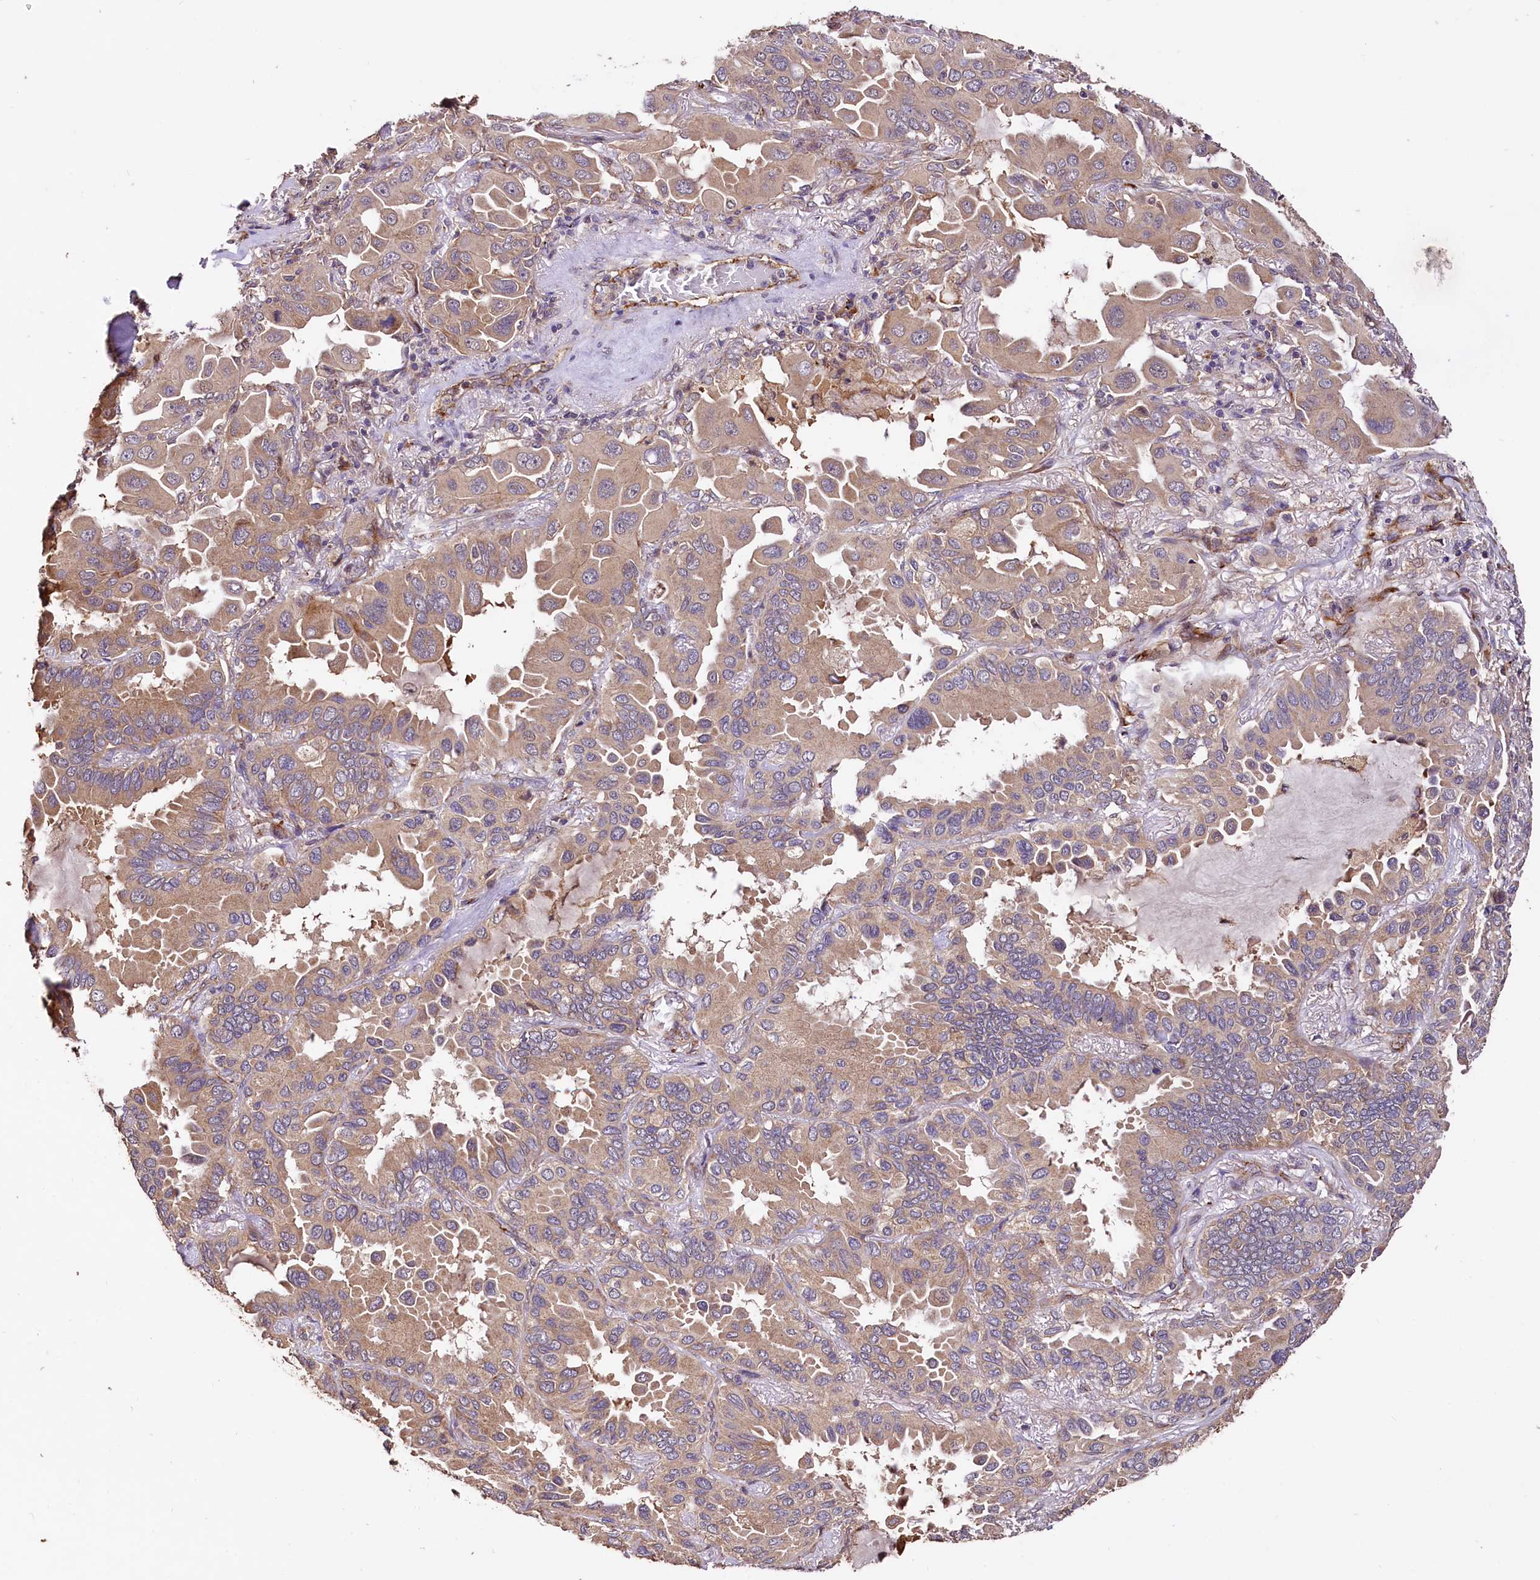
{"staining": {"intensity": "moderate", "quantity": ">75%", "location": "cytoplasmic/membranous"}, "tissue": "lung cancer", "cell_type": "Tumor cells", "image_type": "cancer", "snomed": [{"axis": "morphology", "description": "Adenocarcinoma, NOS"}, {"axis": "topography", "description": "Lung"}], "caption": "Immunohistochemistry (IHC) image of lung cancer stained for a protein (brown), which exhibits medium levels of moderate cytoplasmic/membranous expression in about >75% of tumor cells.", "gene": "RASSF1", "patient": {"sex": "male", "age": 64}}